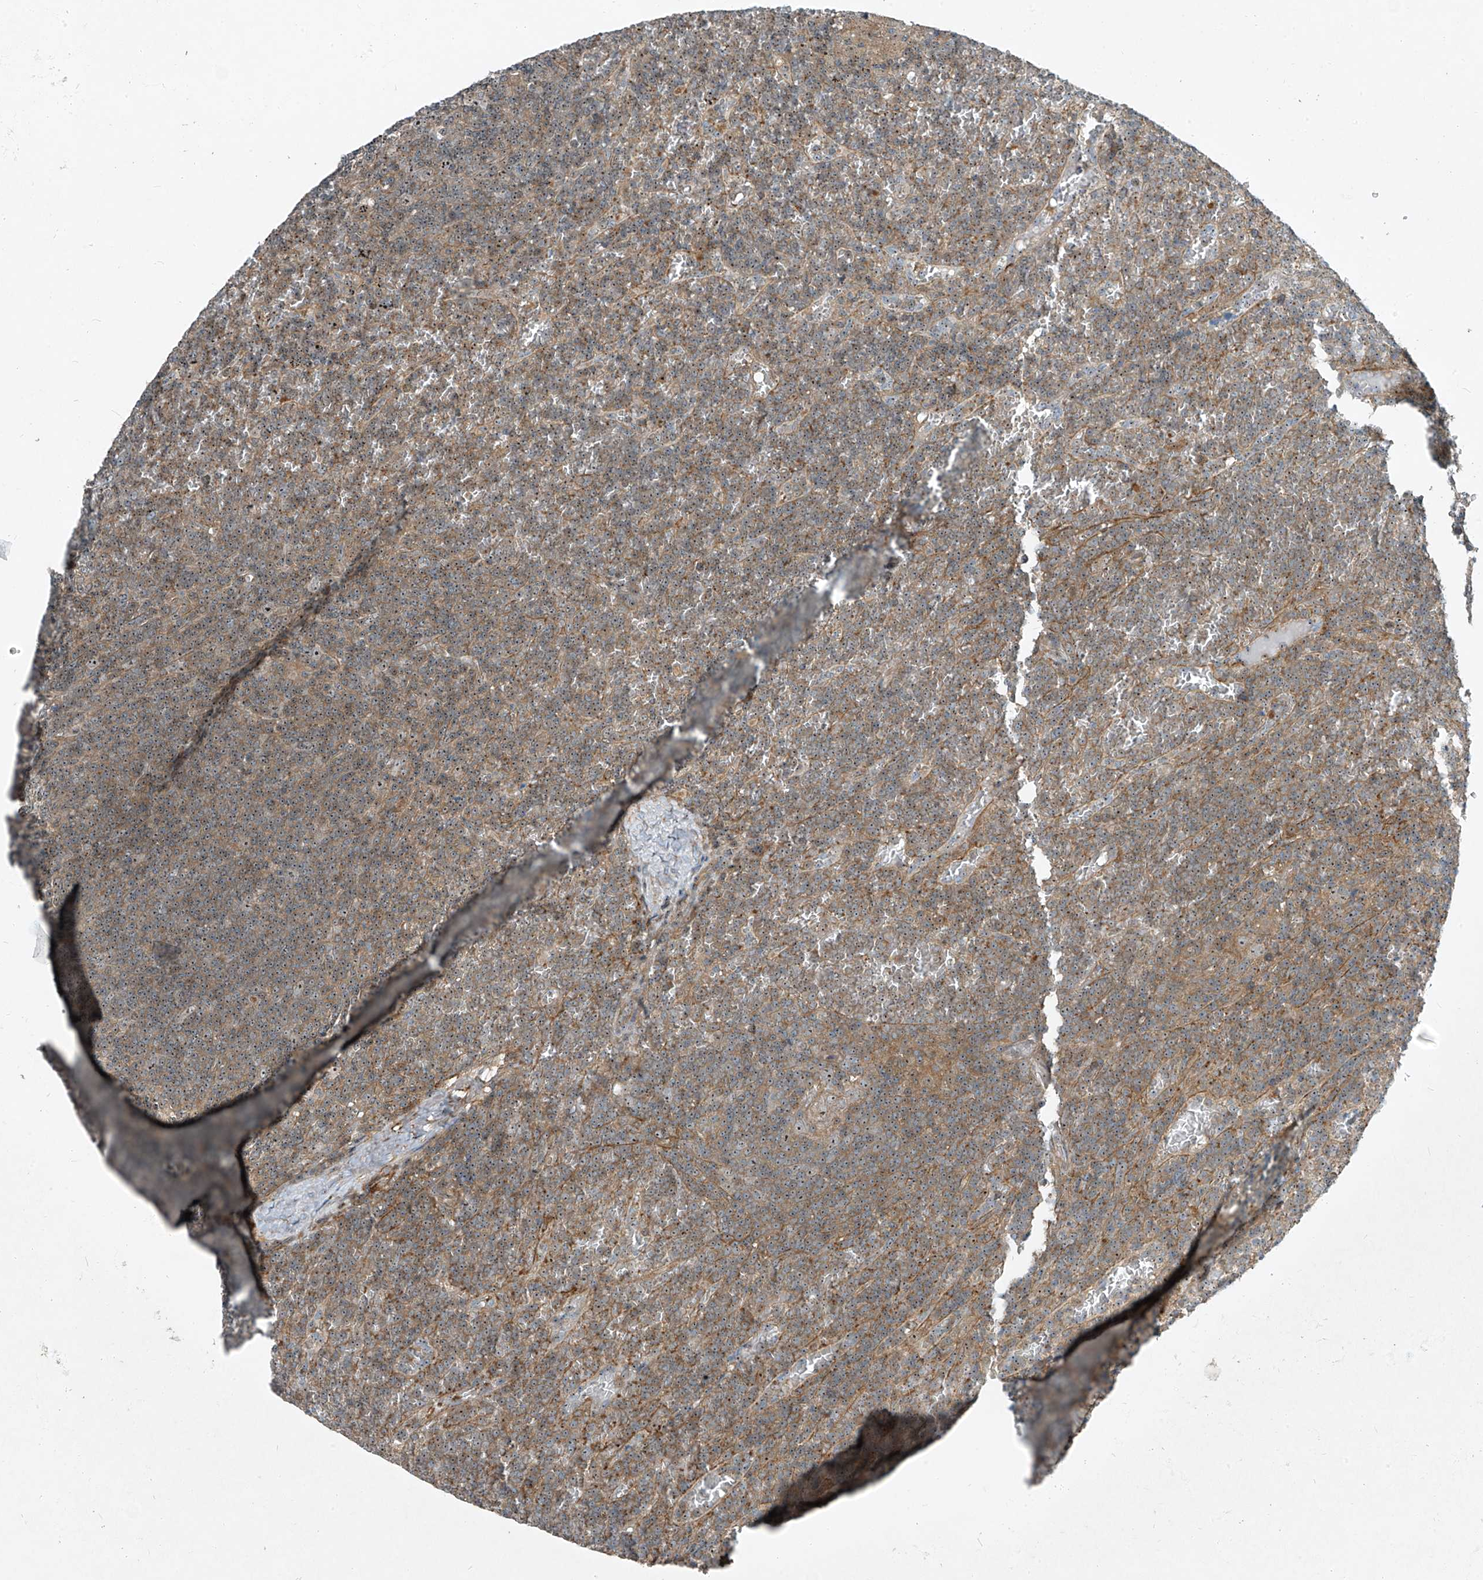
{"staining": {"intensity": "weak", "quantity": "<25%", "location": "cytoplasmic/membranous,nuclear"}, "tissue": "lymphoma", "cell_type": "Tumor cells", "image_type": "cancer", "snomed": [{"axis": "morphology", "description": "Malignant lymphoma, non-Hodgkin's type, Low grade"}, {"axis": "topography", "description": "Spleen"}], "caption": "Human lymphoma stained for a protein using immunohistochemistry (IHC) displays no positivity in tumor cells.", "gene": "PPCS", "patient": {"sex": "female", "age": 19}}